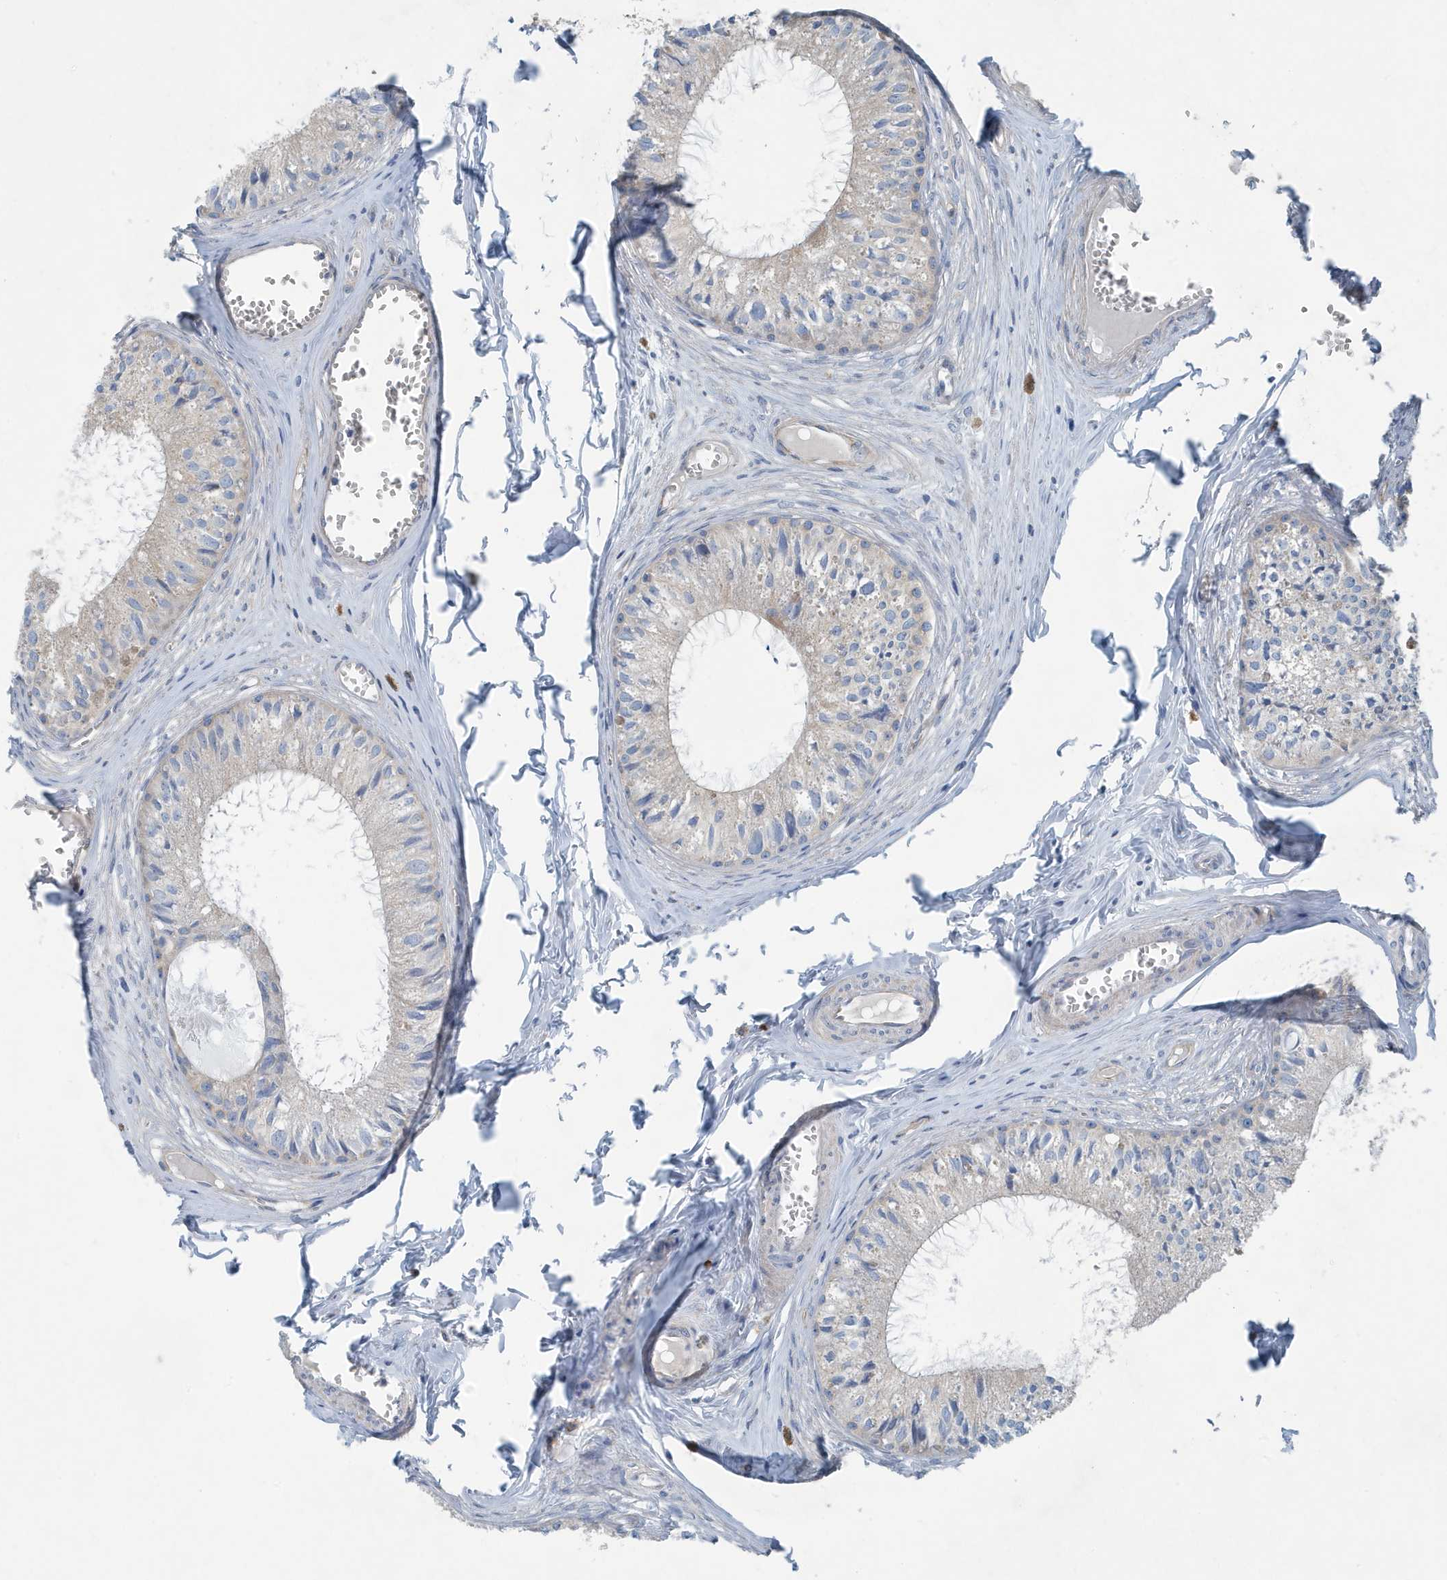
{"staining": {"intensity": "moderate", "quantity": "25%-75%", "location": "cytoplasmic/membranous"}, "tissue": "epididymis", "cell_type": "Glandular cells", "image_type": "normal", "snomed": [{"axis": "morphology", "description": "Normal tissue, NOS"}, {"axis": "topography", "description": "Epididymis"}], "caption": "Immunohistochemistry histopathology image of benign epididymis stained for a protein (brown), which exhibits medium levels of moderate cytoplasmic/membranous staining in approximately 25%-75% of glandular cells.", "gene": "PPM1M", "patient": {"sex": "male", "age": 36}}